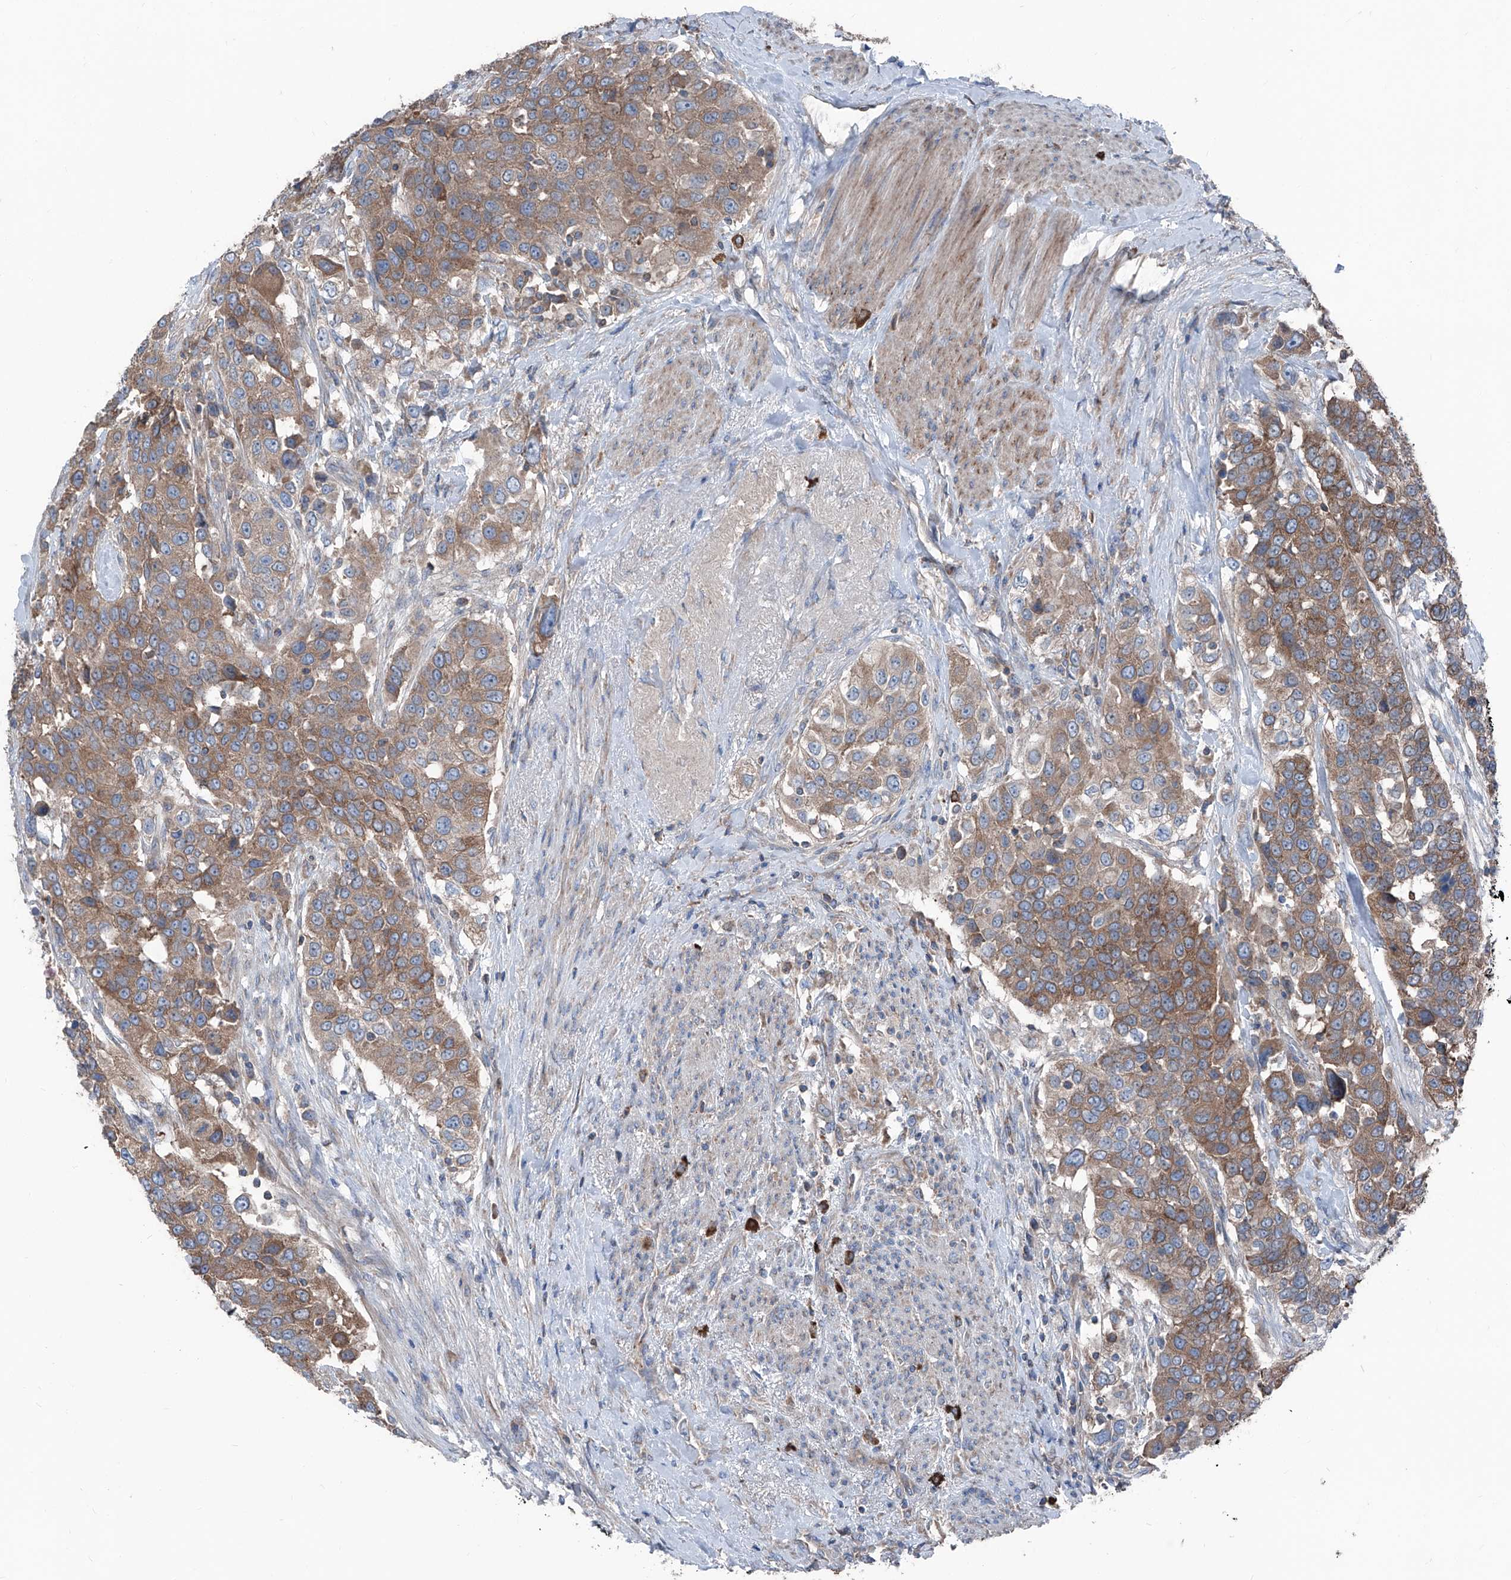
{"staining": {"intensity": "moderate", "quantity": ">75%", "location": "cytoplasmic/membranous"}, "tissue": "urothelial cancer", "cell_type": "Tumor cells", "image_type": "cancer", "snomed": [{"axis": "morphology", "description": "Urothelial carcinoma, High grade"}, {"axis": "topography", "description": "Urinary bladder"}], "caption": "A micrograph of urothelial cancer stained for a protein demonstrates moderate cytoplasmic/membranous brown staining in tumor cells. Immunohistochemistry stains the protein of interest in brown and the nuclei are stained blue.", "gene": "GPAT3", "patient": {"sex": "female", "age": 80}}